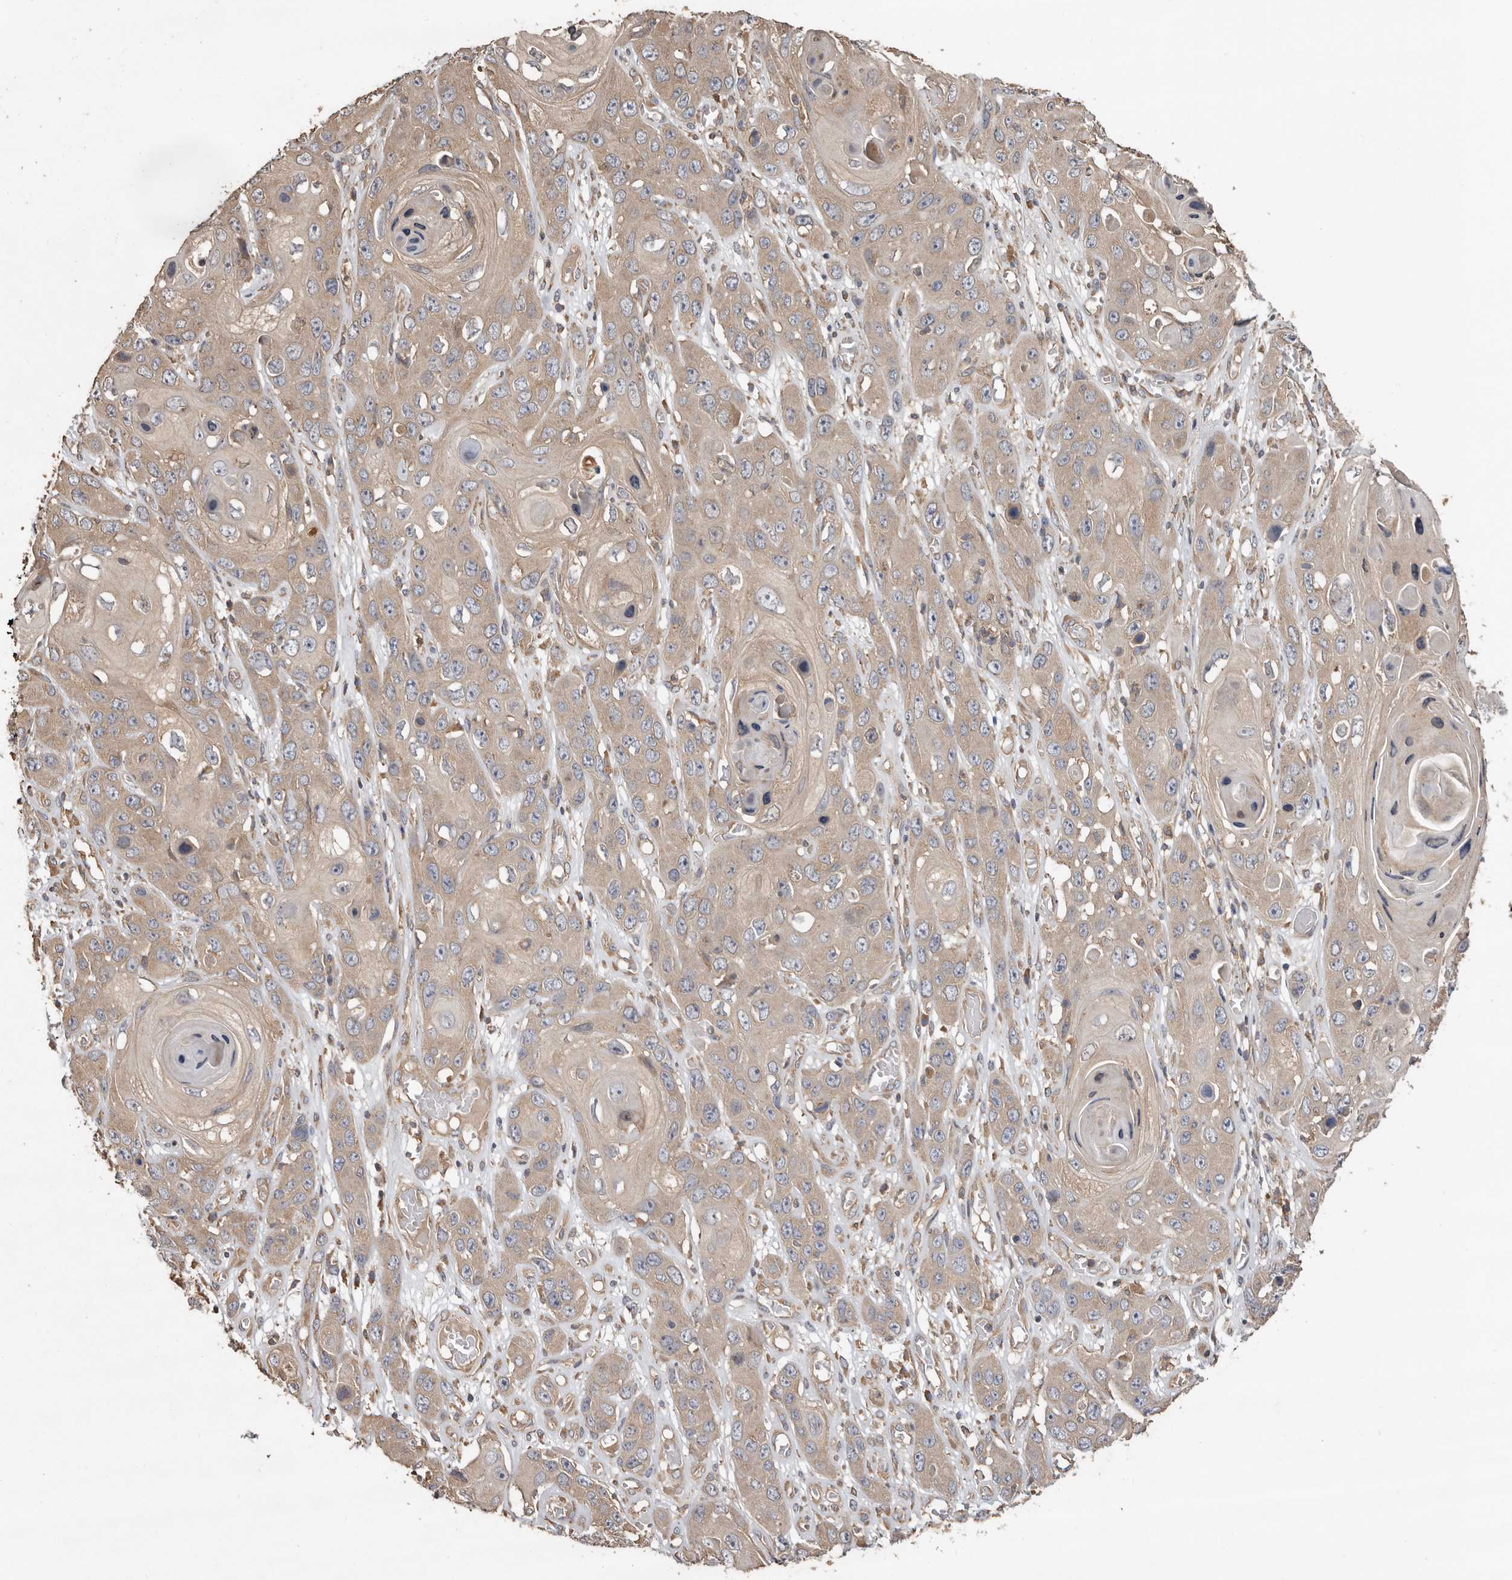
{"staining": {"intensity": "weak", "quantity": ">75%", "location": "cytoplasmic/membranous"}, "tissue": "skin cancer", "cell_type": "Tumor cells", "image_type": "cancer", "snomed": [{"axis": "morphology", "description": "Squamous cell carcinoma, NOS"}, {"axis": "topography", "description": "Skin"}], "caption": "Brown immunohistochemical staining in human skin cancer (squamous cell carcinoma) demonstrates weak cytoplasmic/membranous expression in about >75% of tumor cells.", "gene": "FLCN", "patient": {"sex": "male", "age": 55}}